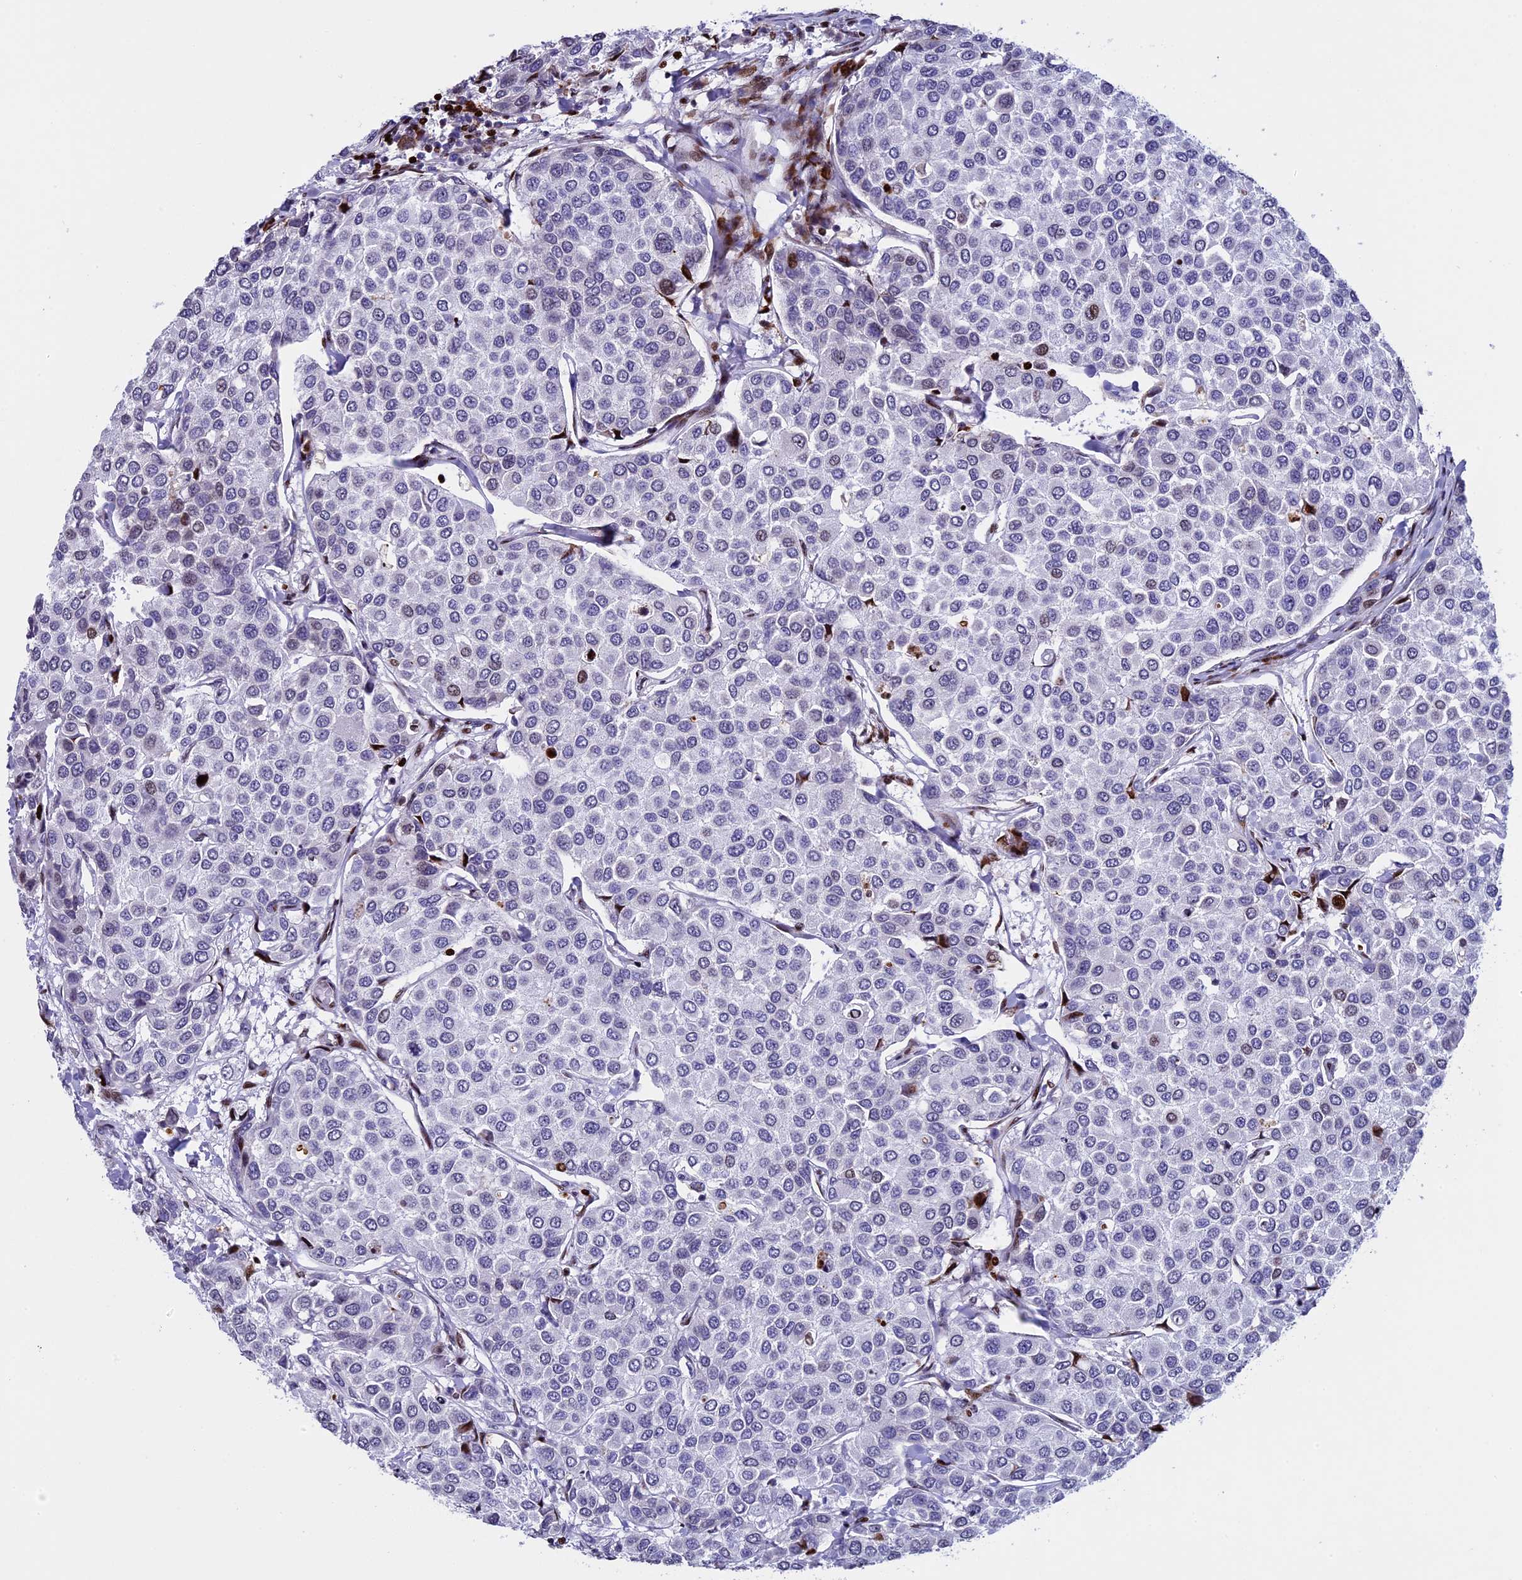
{"staining": {"intensity": "moderate", "quantity": "<25%", "location": "nuclear"}, "tissue": "breast cancer", "cell_type": "Tumor cells", "image_type": "cancer", "snomed": [{"axis": "morphology", "description": "Duct carcinoma"}, {"axis": "topography", "description": "Breast"}], "caption": "IHC (DAB) staining of human intraductal carcinoma (breast) reveals moderate nuclear protein staining in approximately <25% of tumor cells.", "gene": "BTBD3", "patient": {"sex": "female", "age": 55}}